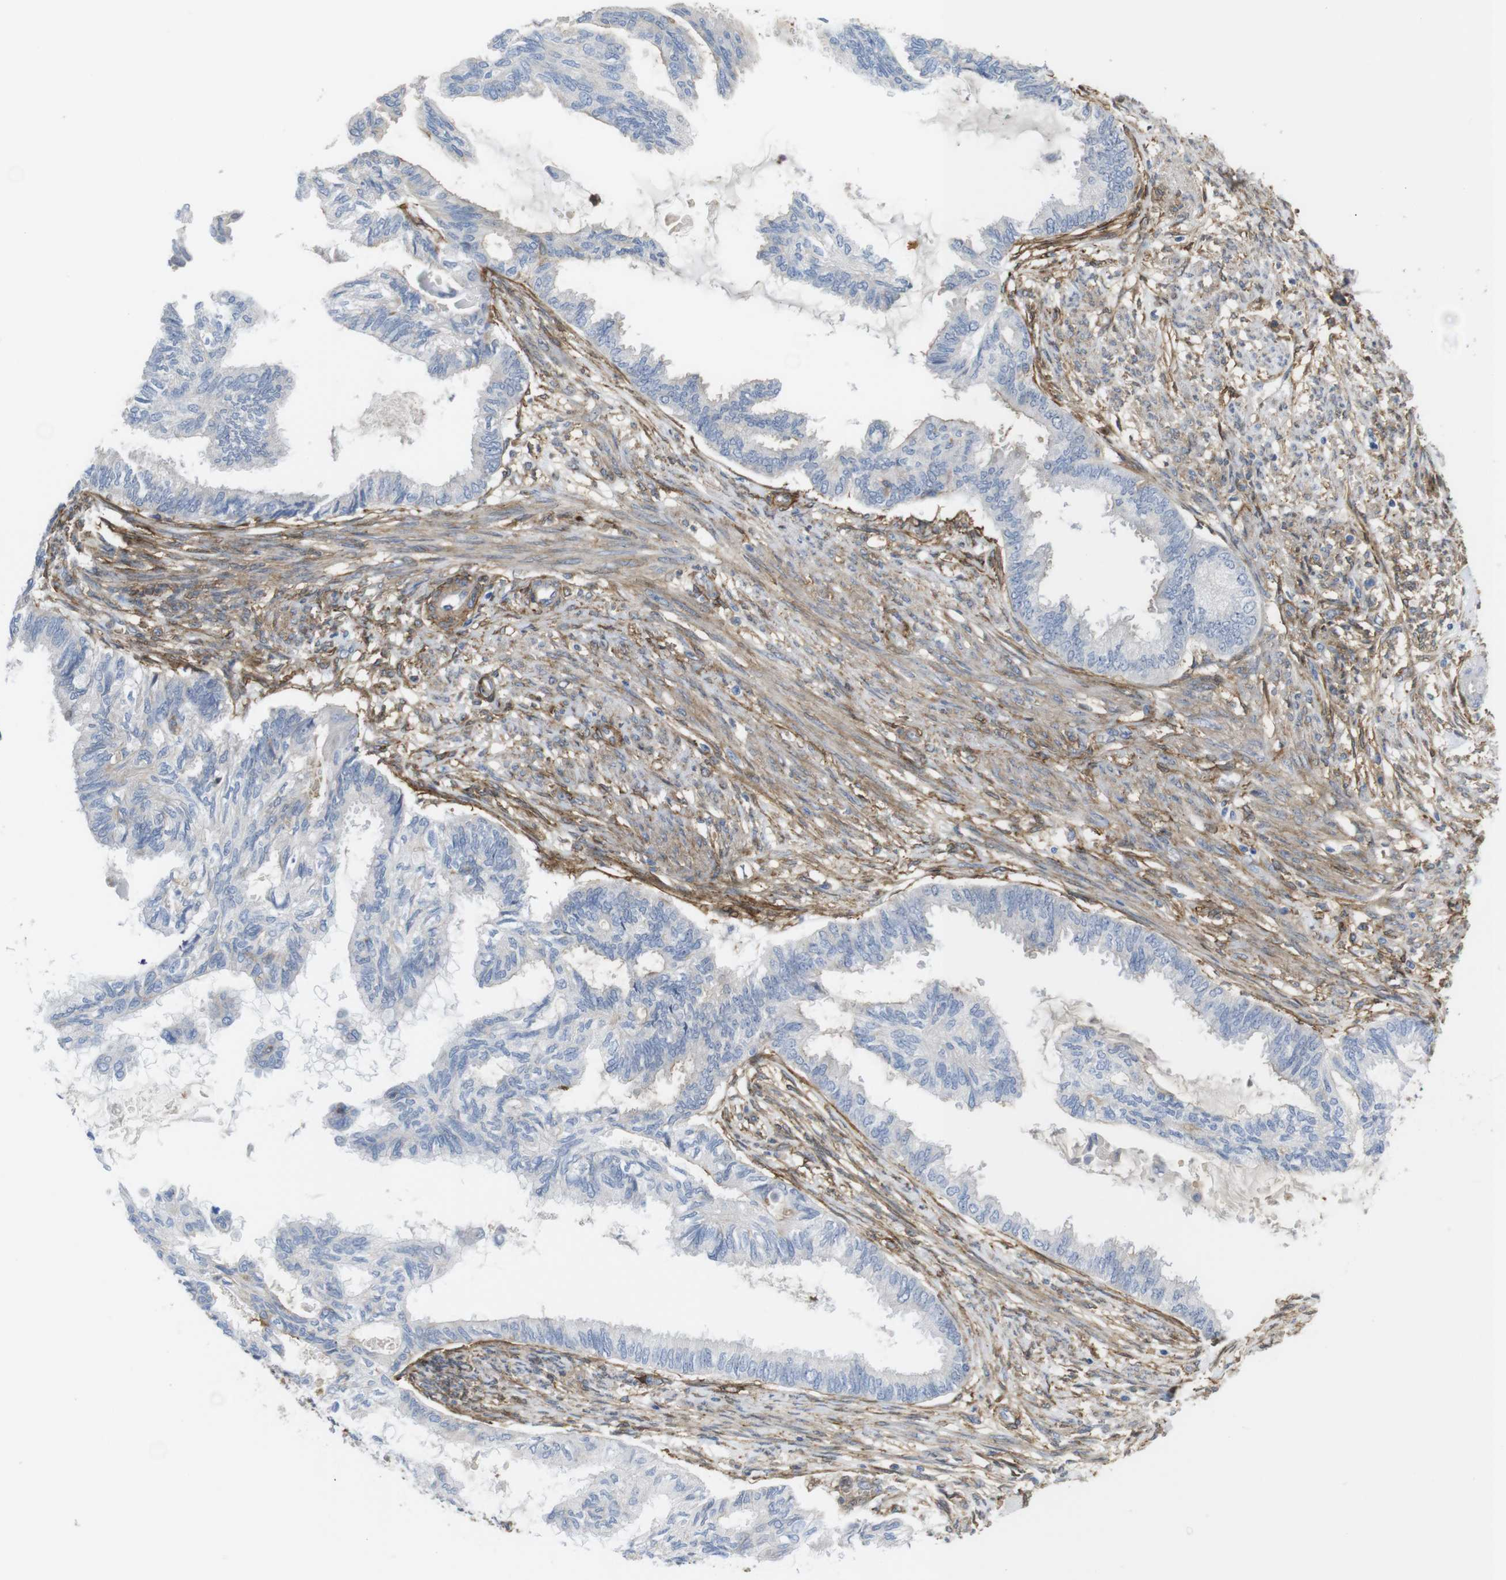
{"staining": {"intensity": "moderate", "quantity": "<25%", "location": "cytoplasmic/membranous"}, "tissue": "cervical cancer", "cell_type": "Tumor cells", "image_type": "cancer", "snomed": [{"axis": "morphology", "description": "Normal tissue, NOS"}, {"axis": "morphology", "description": "Adenocarcinoma, NOS"}, {"axis": "topography", "description": "Cervix"}, {"axis": "topography", "description": "Endometrium"}], "caption": "Tumor cells exhibit low levels of moderate cytoplasmic/membranous positivity in about <25% of cells in cervical cancer.", "gene": "CYBRD1", "patient": {"sex": "female", "age": 86}}